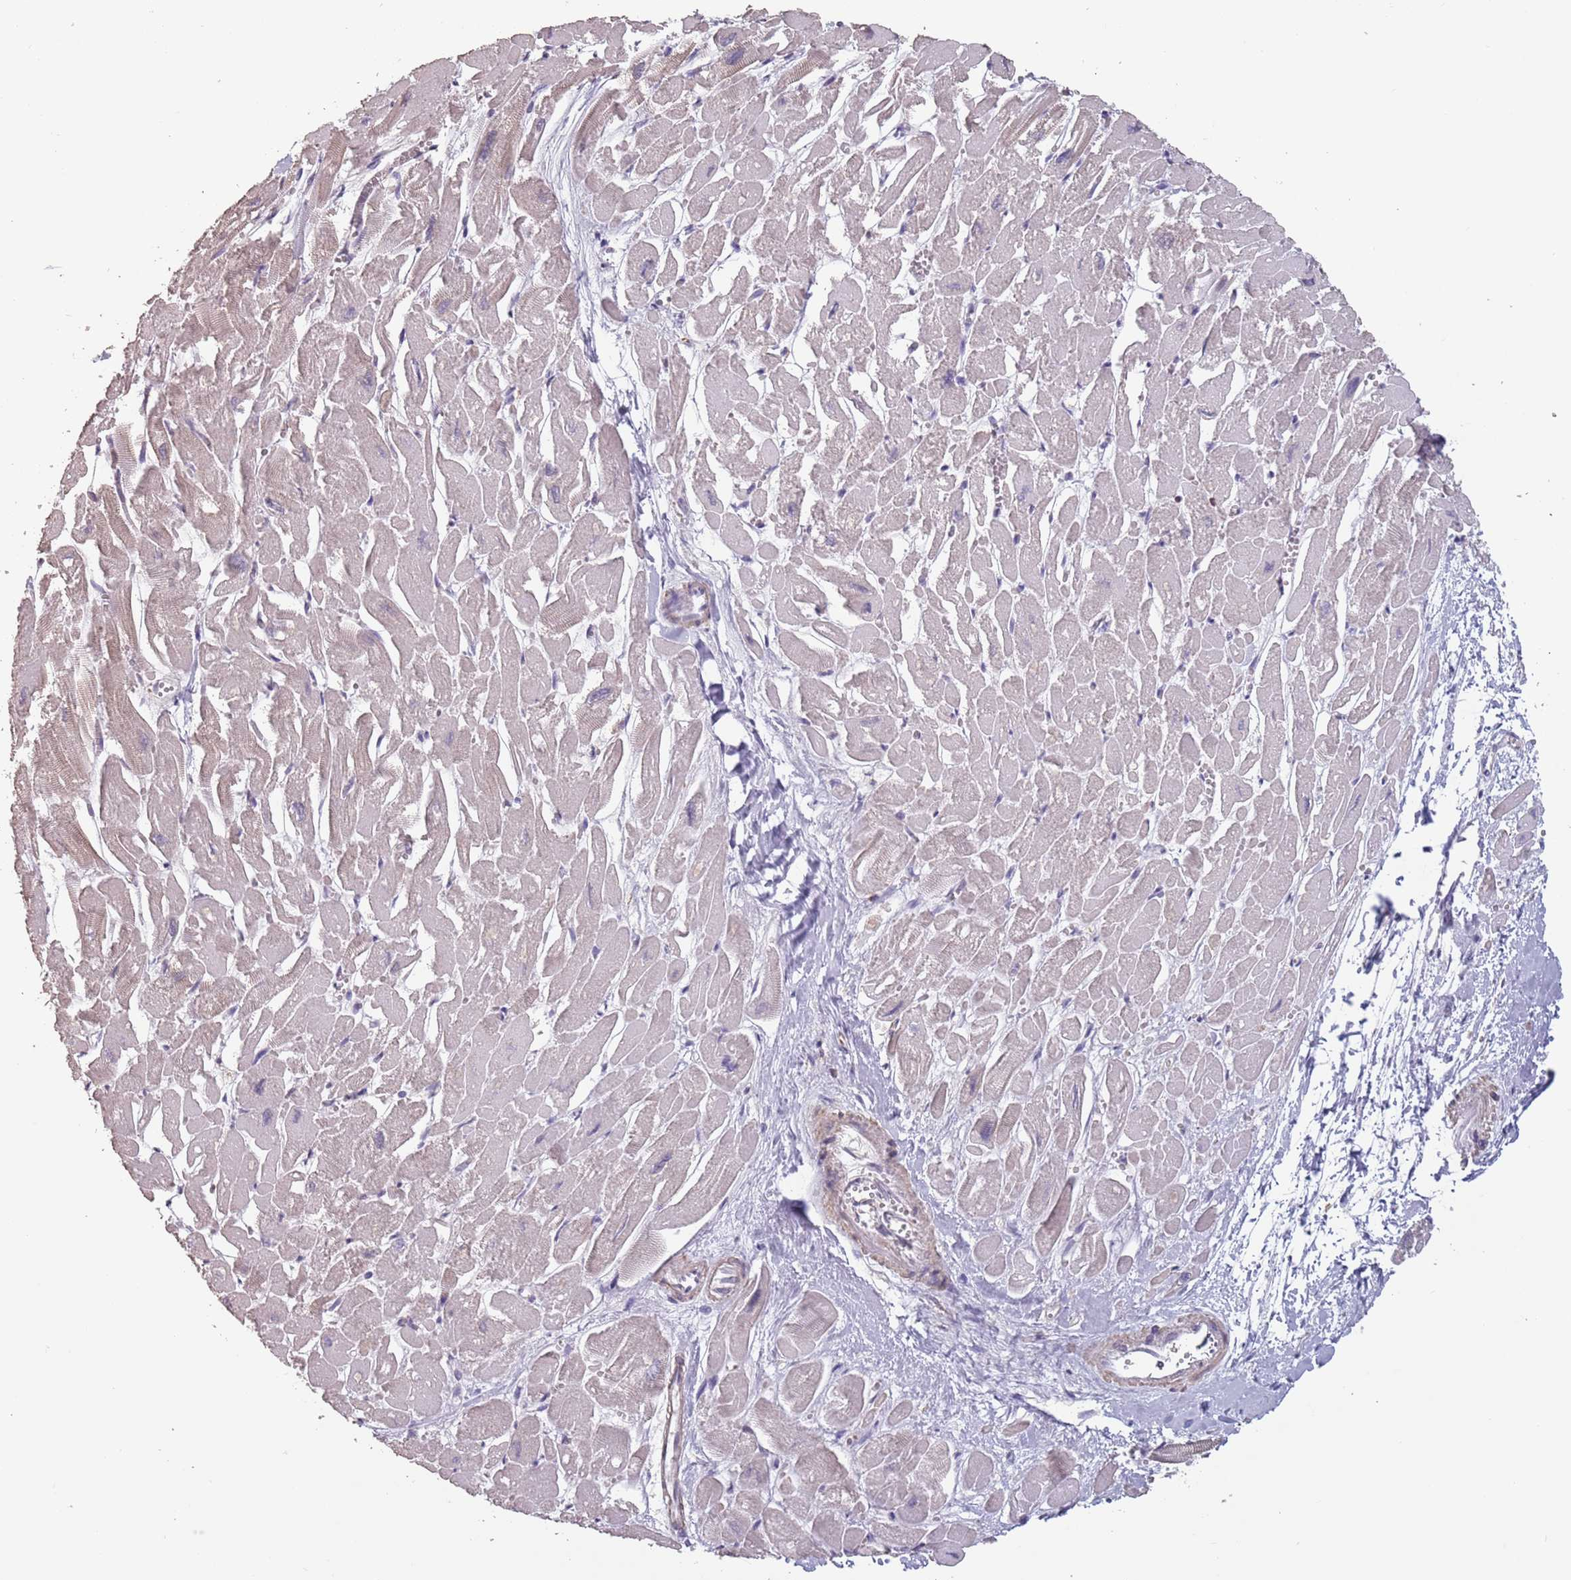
{"staining": {"intensity": "weak", "quantity": "<25%", "location": "cytoplasmic/membranous"}, "tissue": "heart muscle", "cell_type": "Cardiomyocytes", "image_type": "normal", "snomed": [{"axis": "morphology", "description": "Normal tissue, NOS"}, {"axis": "topography", "description": "Heart"}], "caption": "Heart muscle stained for a protein using immunohistochemistry displays no expression cardiomyocytes.", "gene": "SUN5", "patient": {"sex": "male", "age": 54}}